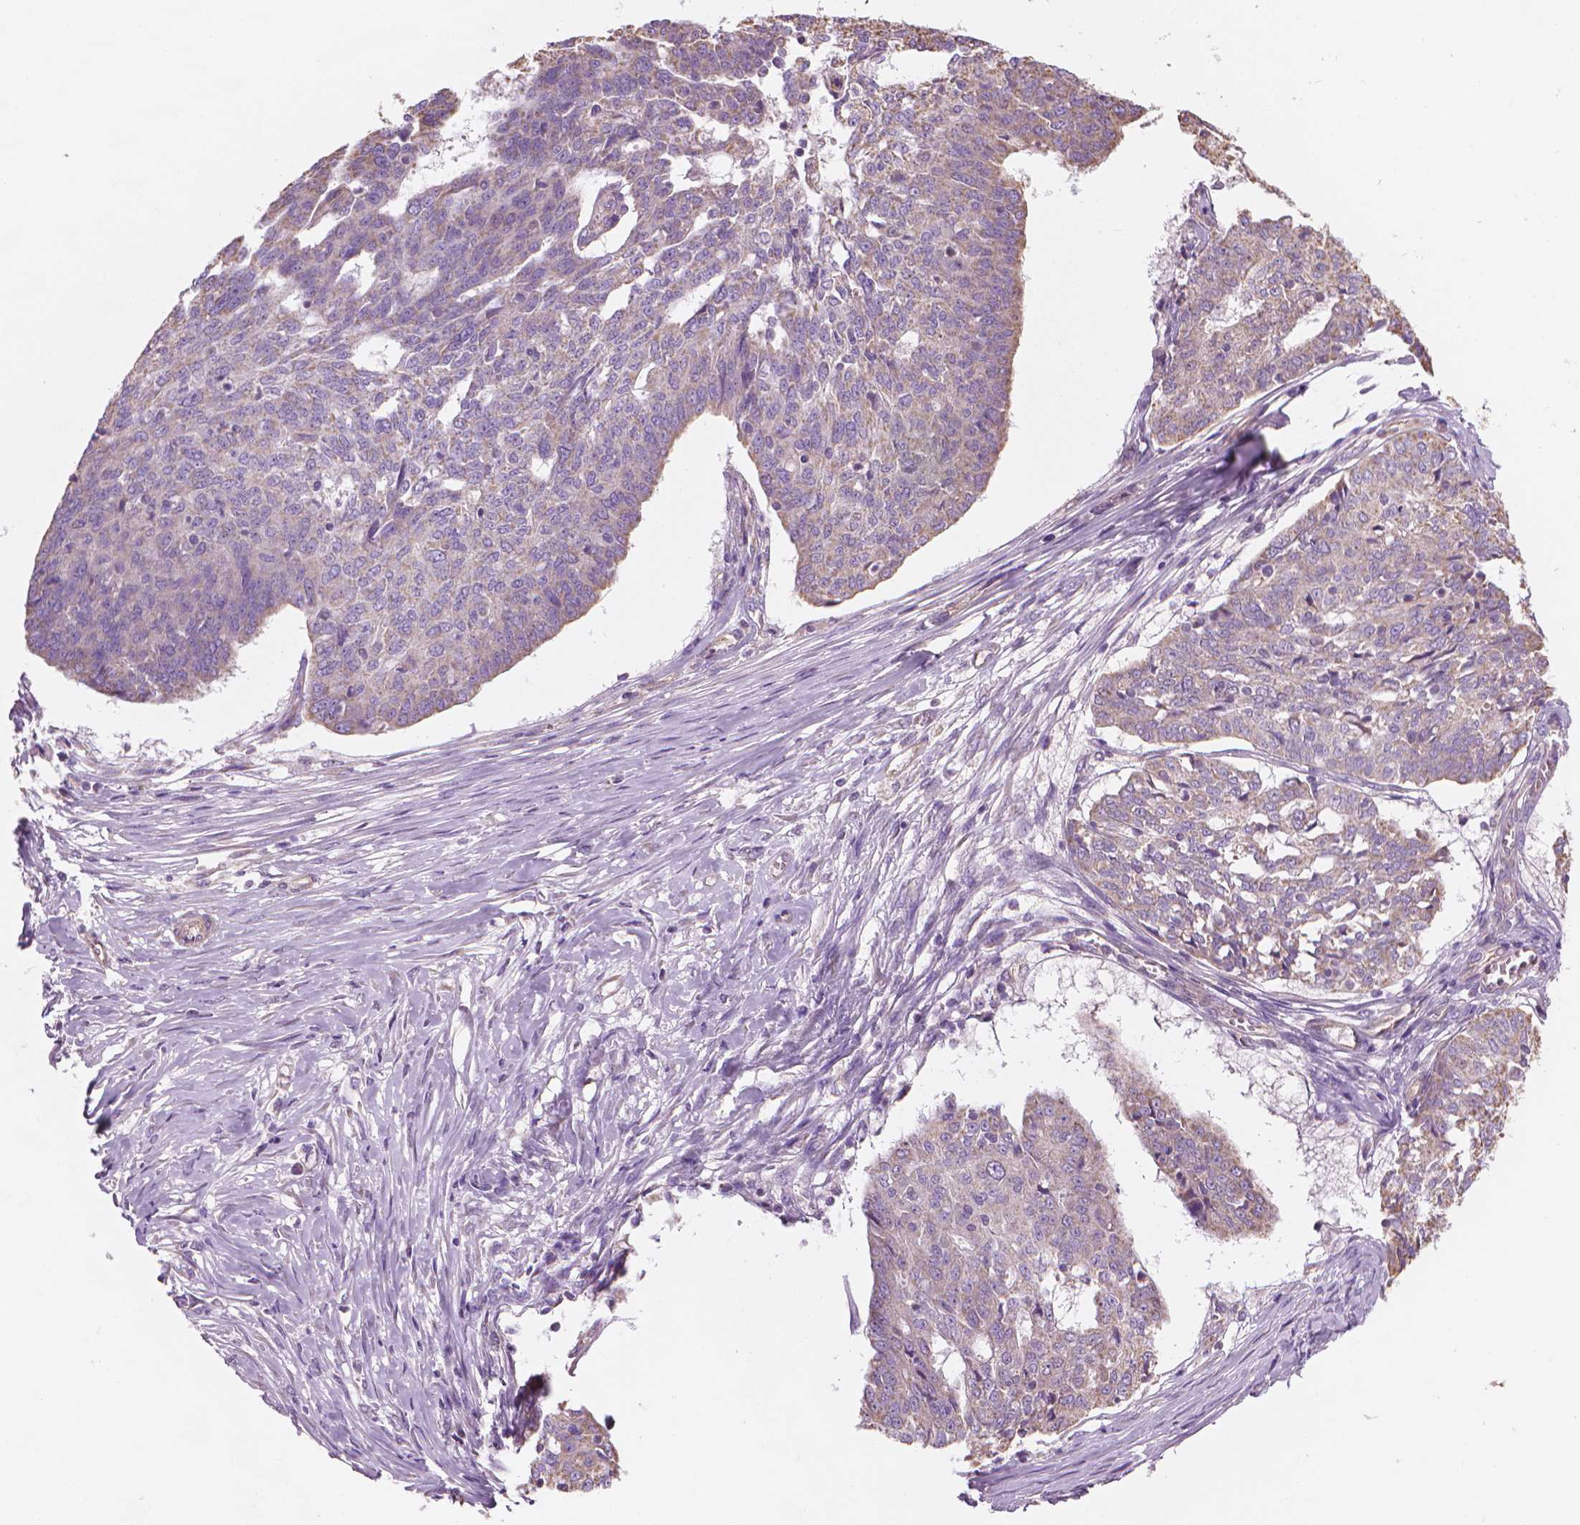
{"staining": {"intensity": "weak", "quantity": "<25%", "location": "cytoplasmic/membranous"}, "tissue": "ovarian cancer", "cell_type": "Tumor cells", "image_type": "cancer", "snomed": [{"axis": "morphology", "description": "Cystadenocarcinoma, serous, NOS"}, {"axis": "topography", "description": "Ovary"}], "caption": "This is an immunohistochemistry (IHC) image of ovarian cancer (serous cystadenocarcinoma). There is no staining in tumor cells.", "gene": "TTC29", "patient": {"sex": "female", "age": 67}}